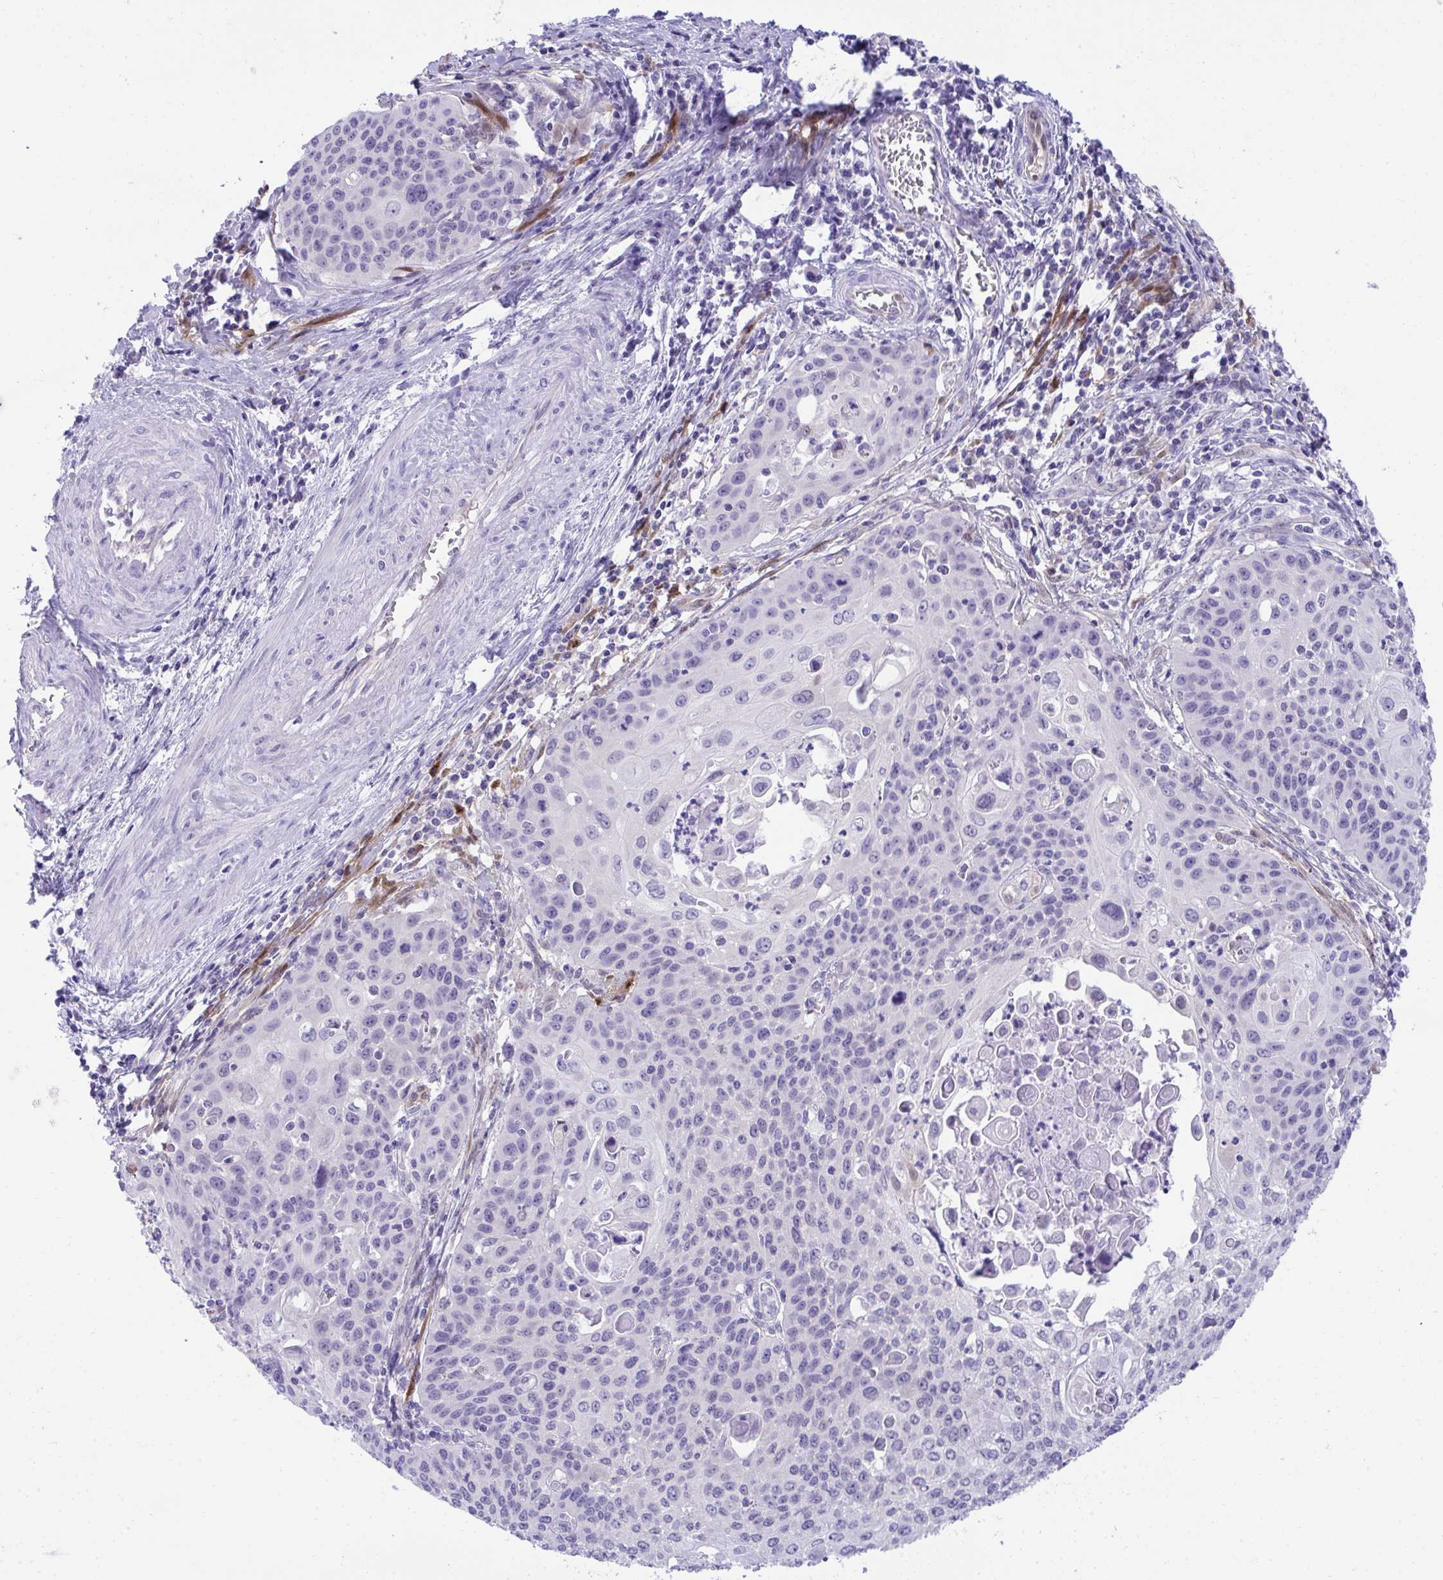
{"staining": {"intensity": "negative", "quantity": "none", "location": "none"}, "tissue": "cervical cancer", "cell_type": "Tumor cells", "image_type": "cancer", "snomed": [{"axis": "morphology", "description": "Squamous cell carcinoma, NOS"}, {"axis": "topography", "description": "Cervix"}], "caption": "Protein analysis of cervical cancer (squamous cell carcinoma) displays no significant expression in tumor cells.", "gene": "PGM2L1", "patient": {"sex": "female", "age": 65}}